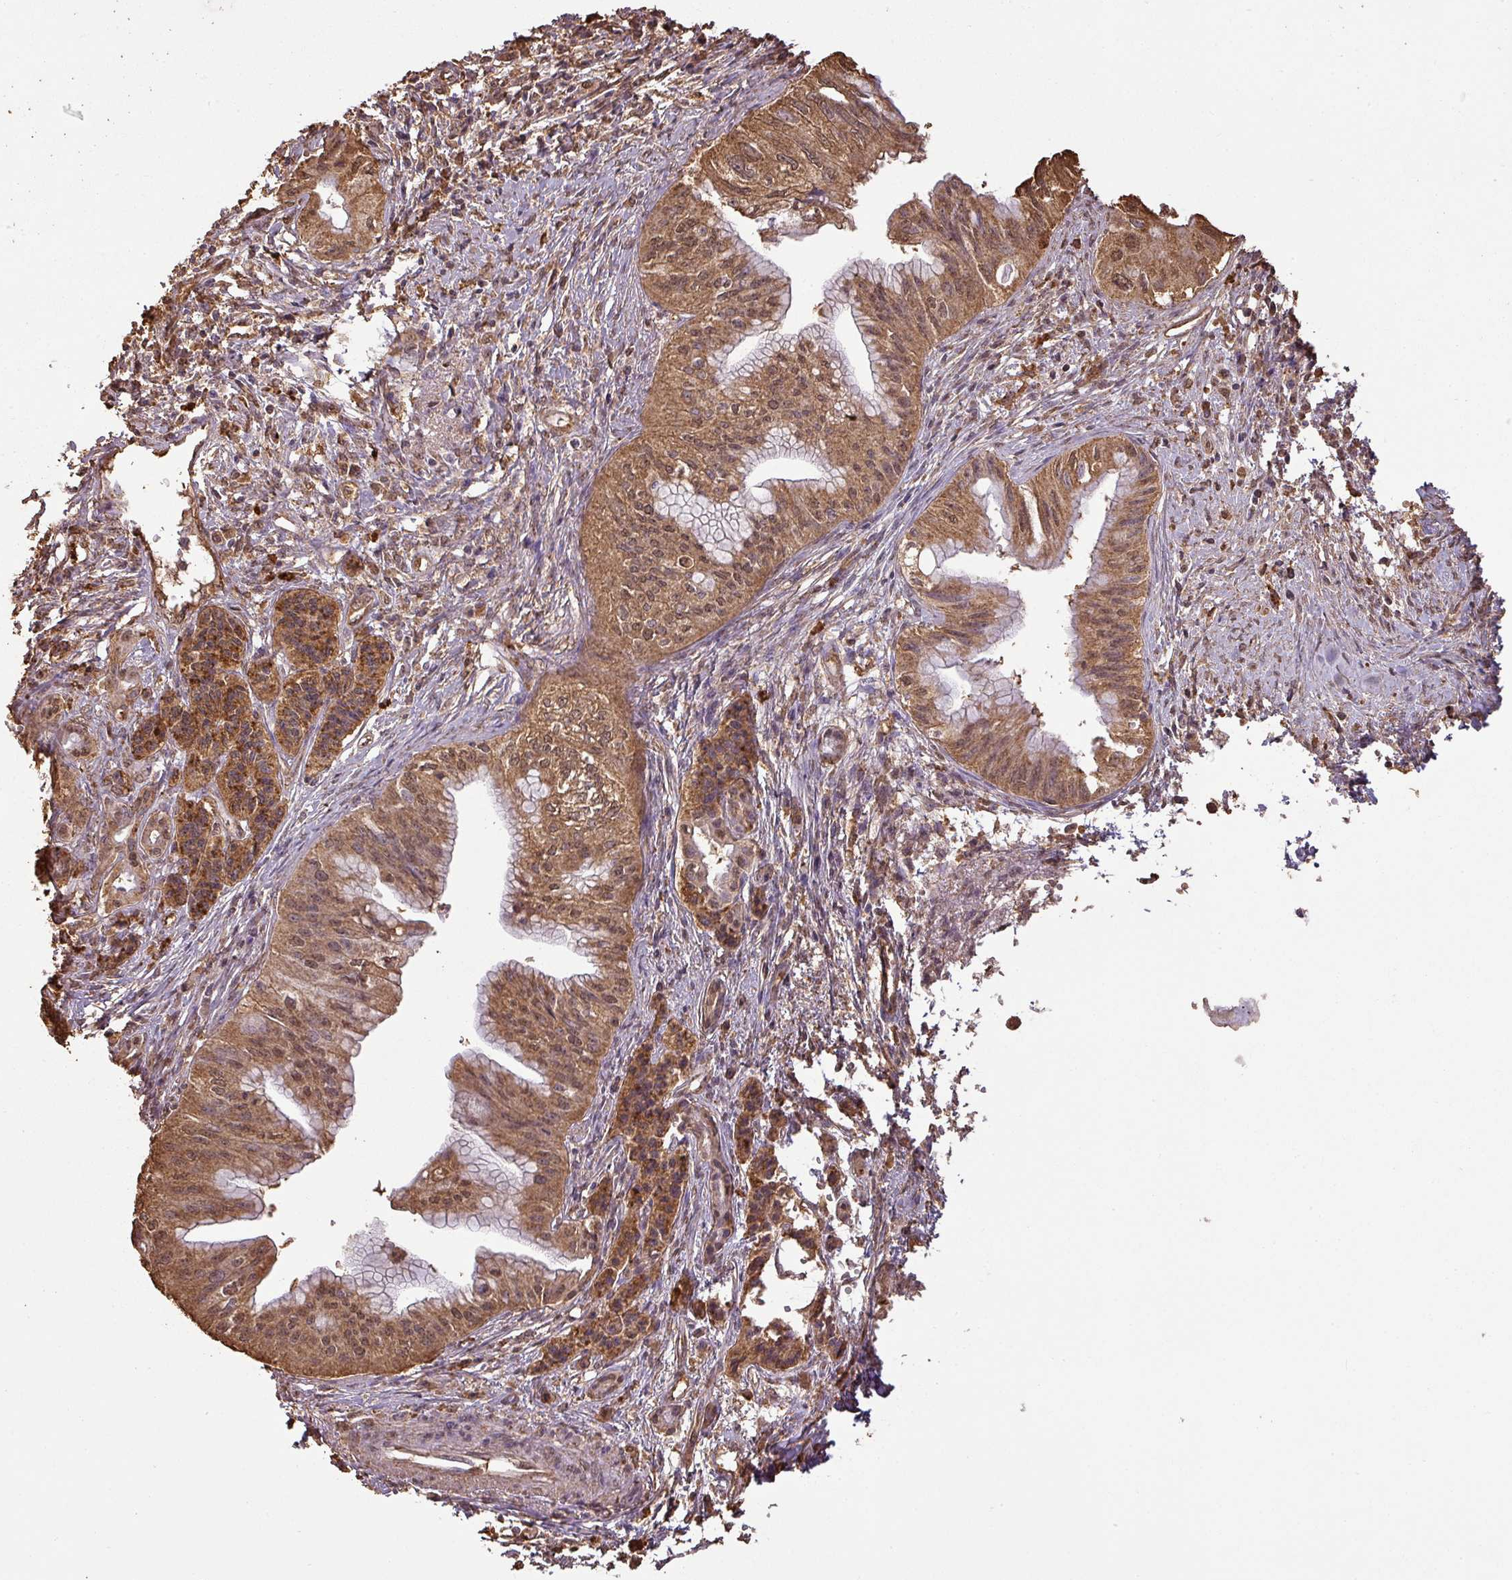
{"staining": {"intensity": "moderate", "quantity": ">75%", "location": "cytoplasmic/membranous,nuclear"}, "tissue": "pancreatic cancer", "cell_type": "Tumor cells", "image_type": "cancer", "snomed": [{"axis": "morphology", "description": "Adenocarcinoma, NOS"}, {"axis": "topography", "description": "Pancreas"}], "caption": "Pancreatic cancer was stained to show a protein in brown. There is medium levels of moderate cytoplasmic/membranous and nuclear positivity in about >75% of tumor cells.", "gene": "ATAT1", "patient": {"sex": "male", "age": 71}}